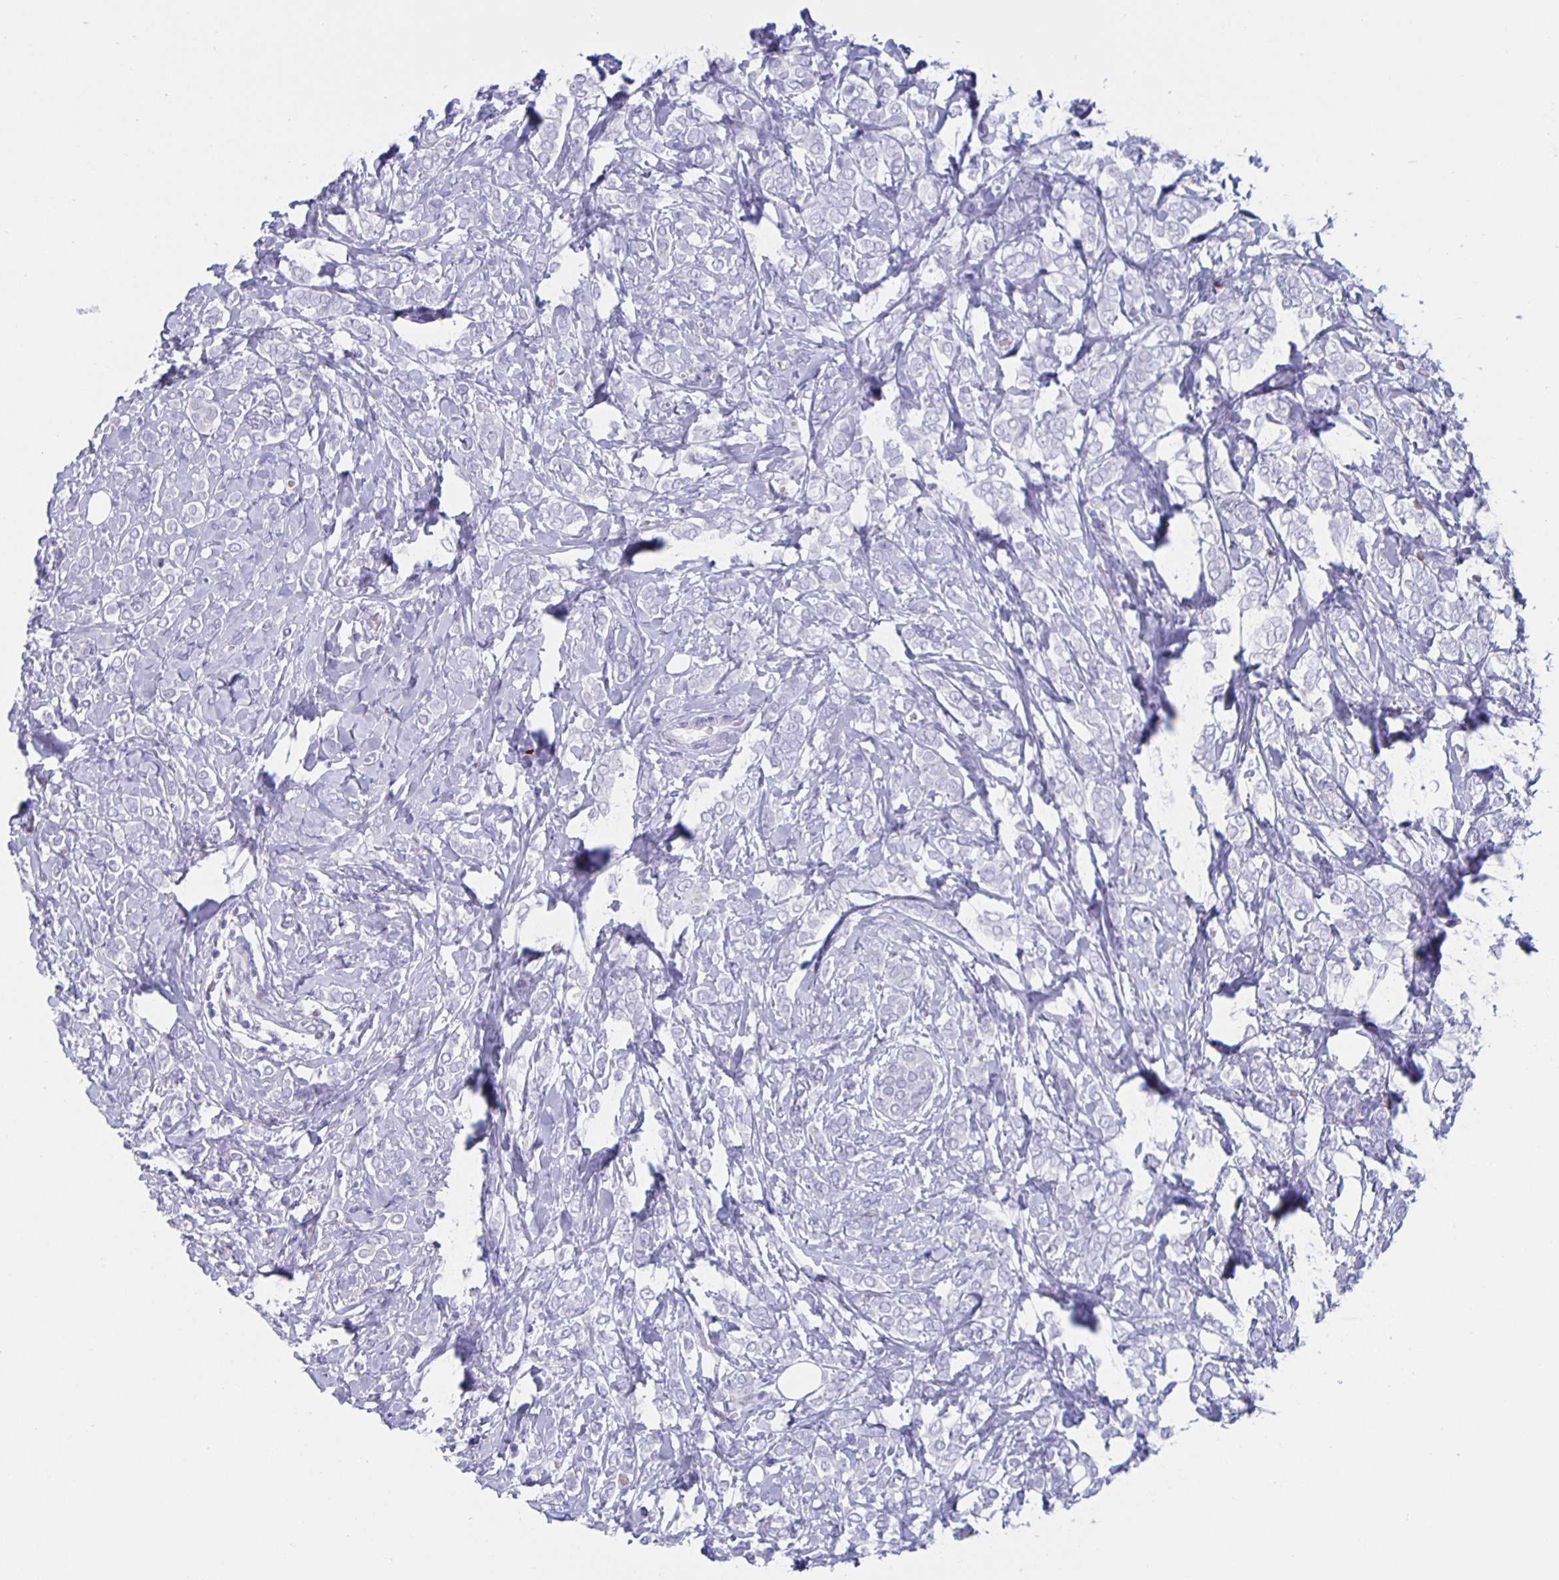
{"staining": {"intensity": "negative", "quantity": "none", "location": "none"}, "tissue": "breast cancer", "cell_type": "Tumor cells", "image_type": "cancer", "snomed": [{"axis": "morphology", "description": "Lobular carcinoma"}, {"axis": "topography", "description": "Breast"}], "caption": "The micrograph shows no staining of tumor cells in breast cancer (lobular carcinoma).", "gene": "SATB2", "patient": {"sex": "female", "age": 49}}